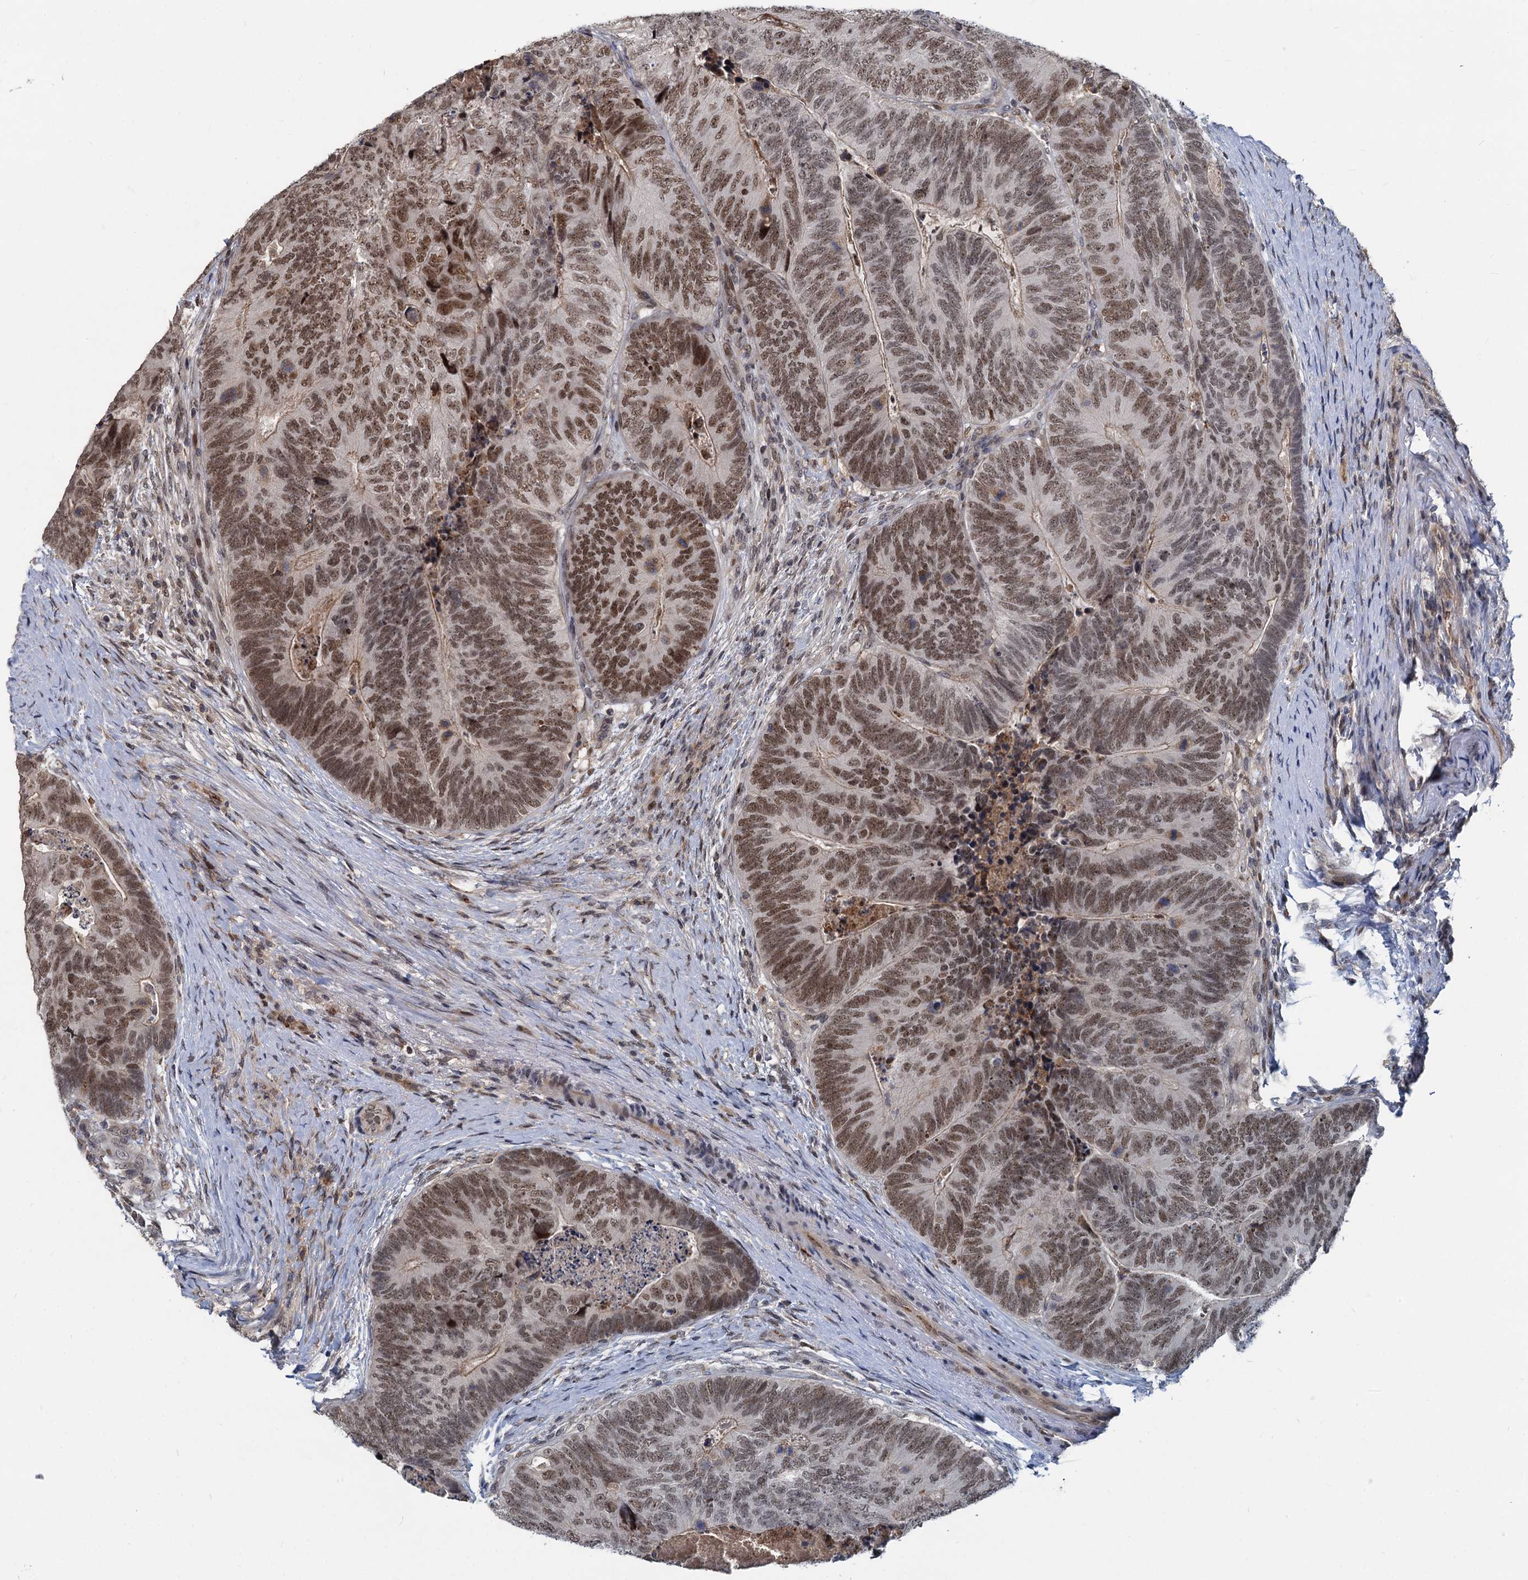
{"staining": {"intensity": "moderate", "quantity": ">75%", "location": "nuclear"}, "tissue": "colorectal cancer", "cell_type": "Tumor cells", "image_type": "cancer", "snomed": [{"axis": "morphology", "description": "Adenocarcinoma, NOS"}, {"axis": "topography", "description": "Colon"}], "caption": "Immunohistochemical staining of human colorectal cancer demonstrates moderate nuclear protein expression in about >75% of tumor cells.", "gene": "FANCI", "patient": {"sex": "female", "age": 67}}